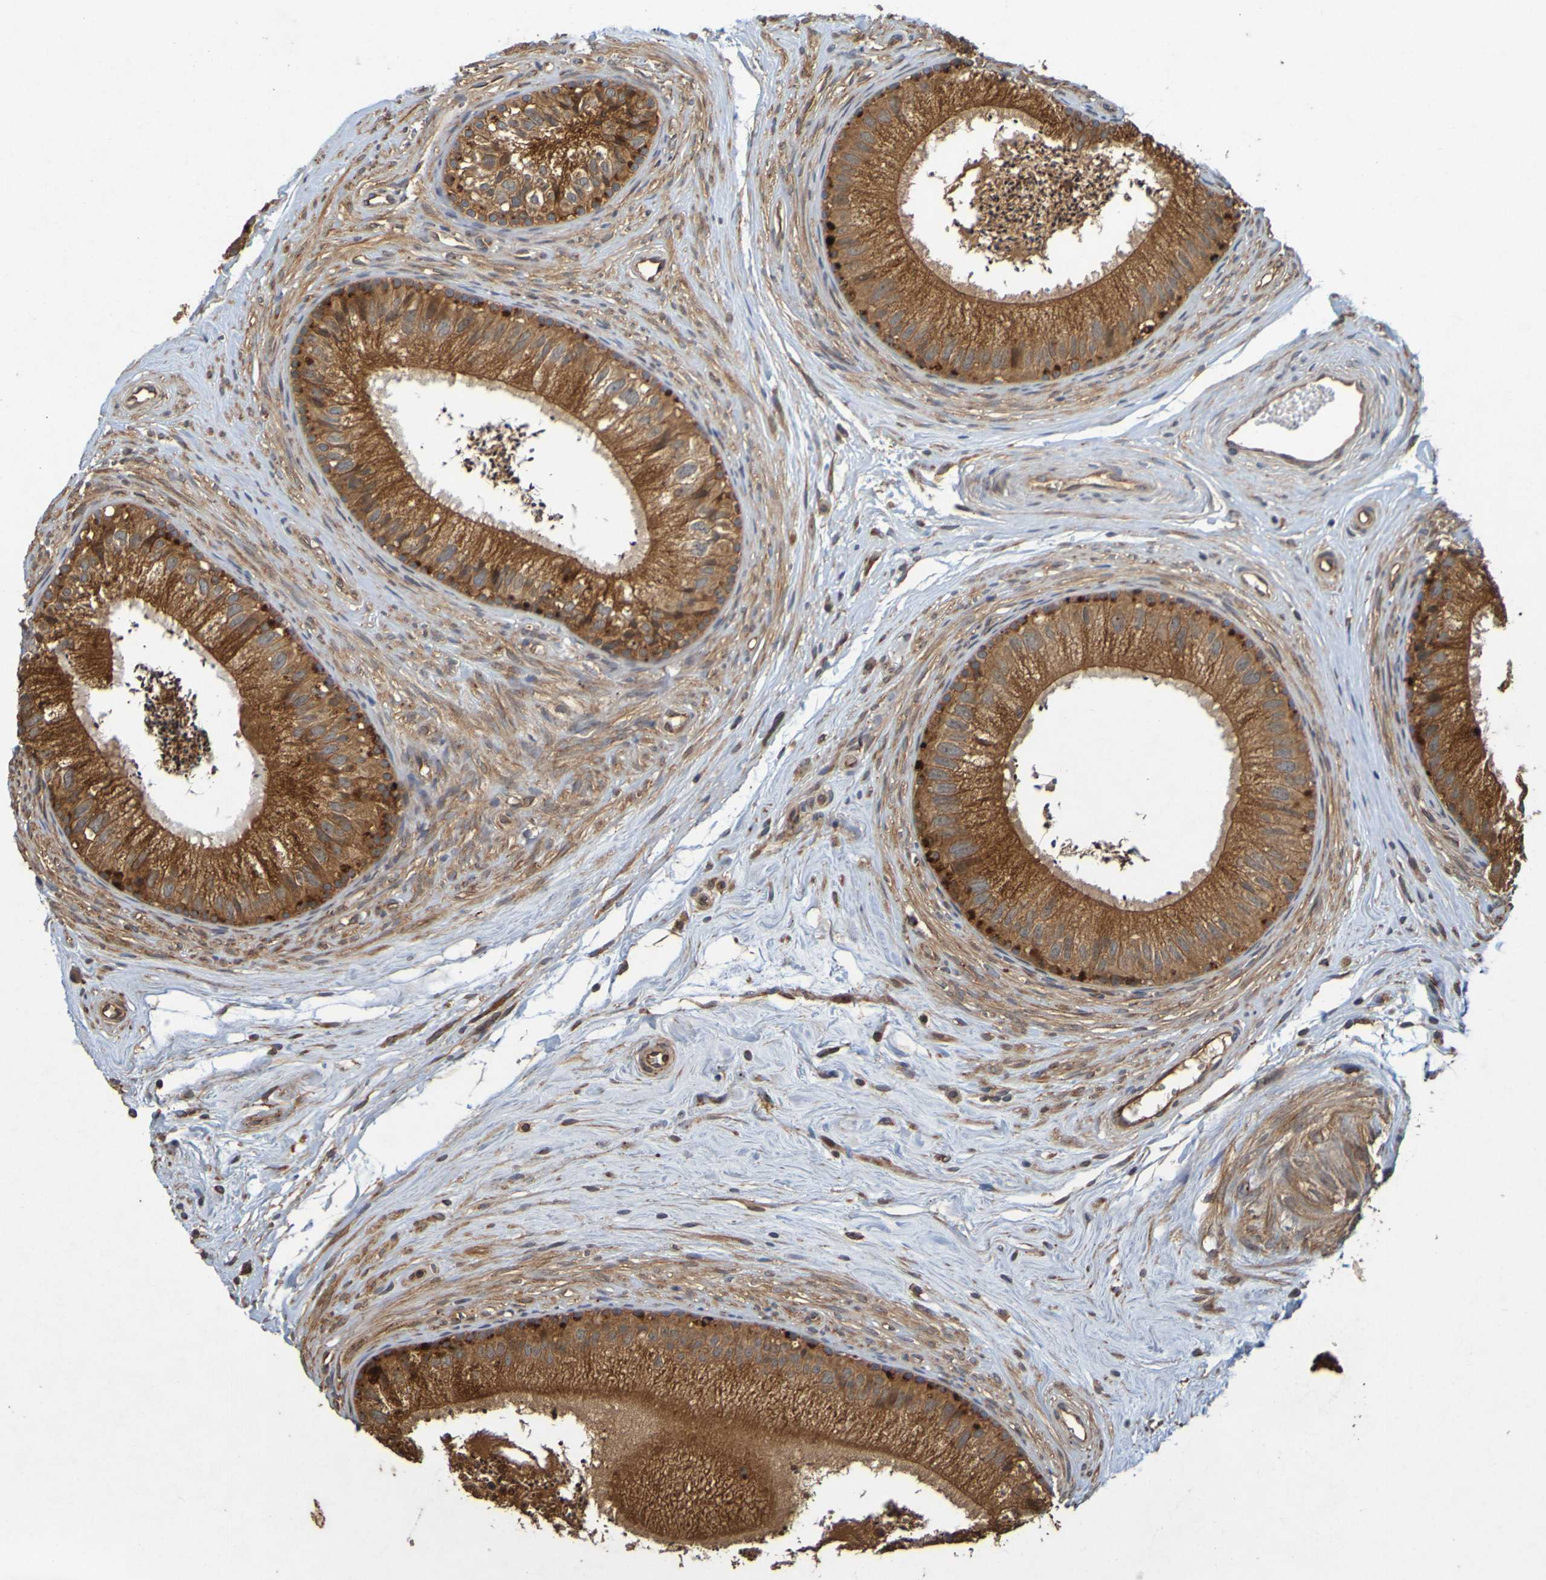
{"staining": {"intensity": "strong", "quantity": ">75%", "location": "cytoplasmic/membranous"}, "tissue": "epididymis", "cell_type": "Glandular cells", "image_type": "normal", "snomed": [{"axis": "morphology", "description": "Normal tissue, NOS"}, {"axis": "topography", "description": "Epididymis"}], "caption": "Brown immunohistochemical staining in benign epididymis reveals strong cytoplasmic/membranous positivity in about >75% of glandular cells.", "gene": "OCRL", "patient": {"sex": "male", "age": 56}}